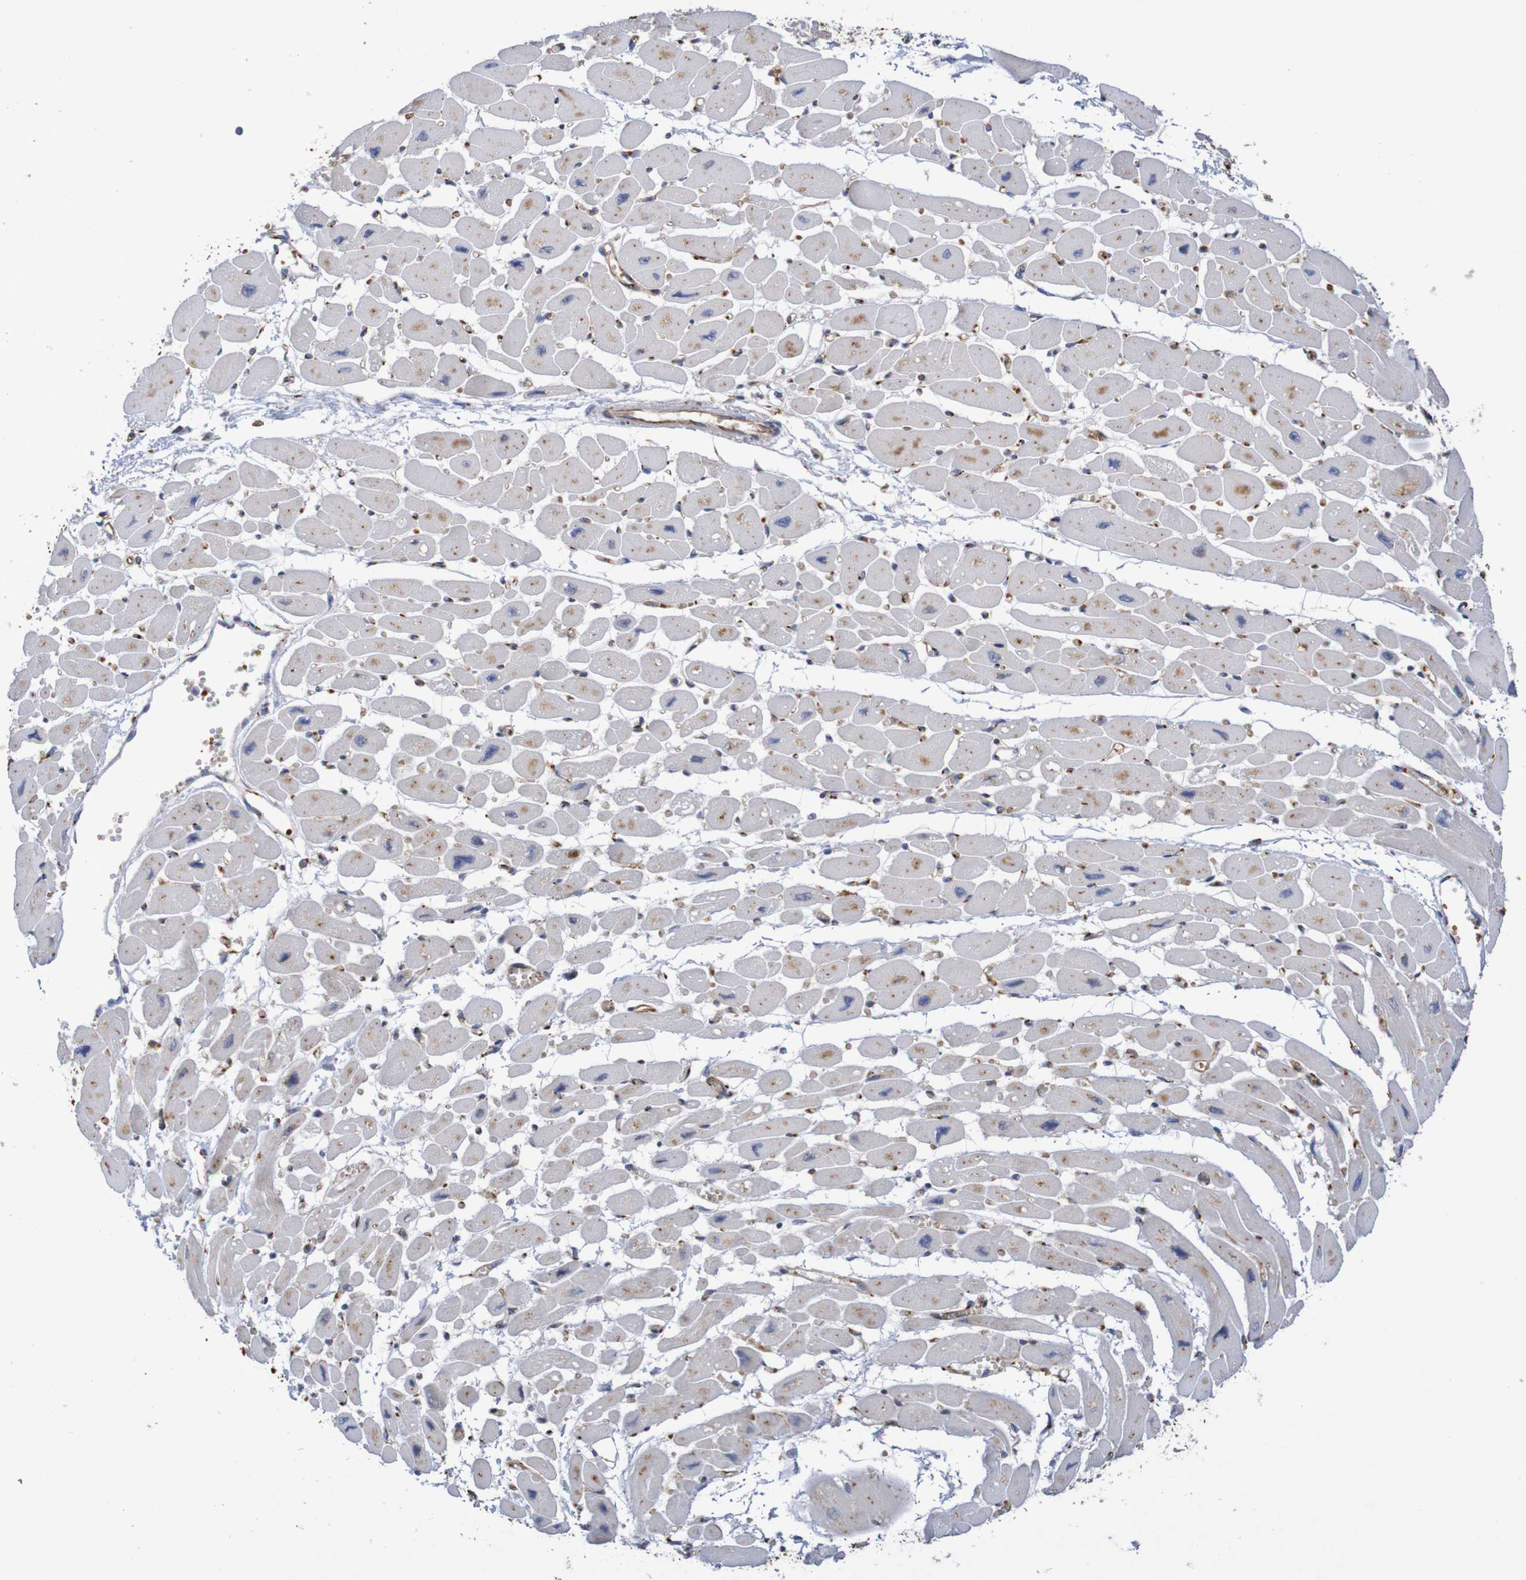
{"staining": {"intensity": "weak", "quantity": "25%-75%", "location": "cytoplasmic/membranous"}, "tissue": "heart muscle", "cell_type": "Cardiomyocytes", "image_type": "normal", "snomed": [{"axis": "morphology", "description": "Normal tissue, NOS"}, {"axis": "topography", "description": "Heart"}], "caption": "The micrograph reveals immunohistochemical staining of benign heart muscle. There is weak cytoplasmic/membranous expression is present in about 25%-75% of cardiomyocytes. (Brightfield microscopy of DAB IHC at high magnification).", "gene": "DCP2", "patient": {"sex": "female", "age": 54}}